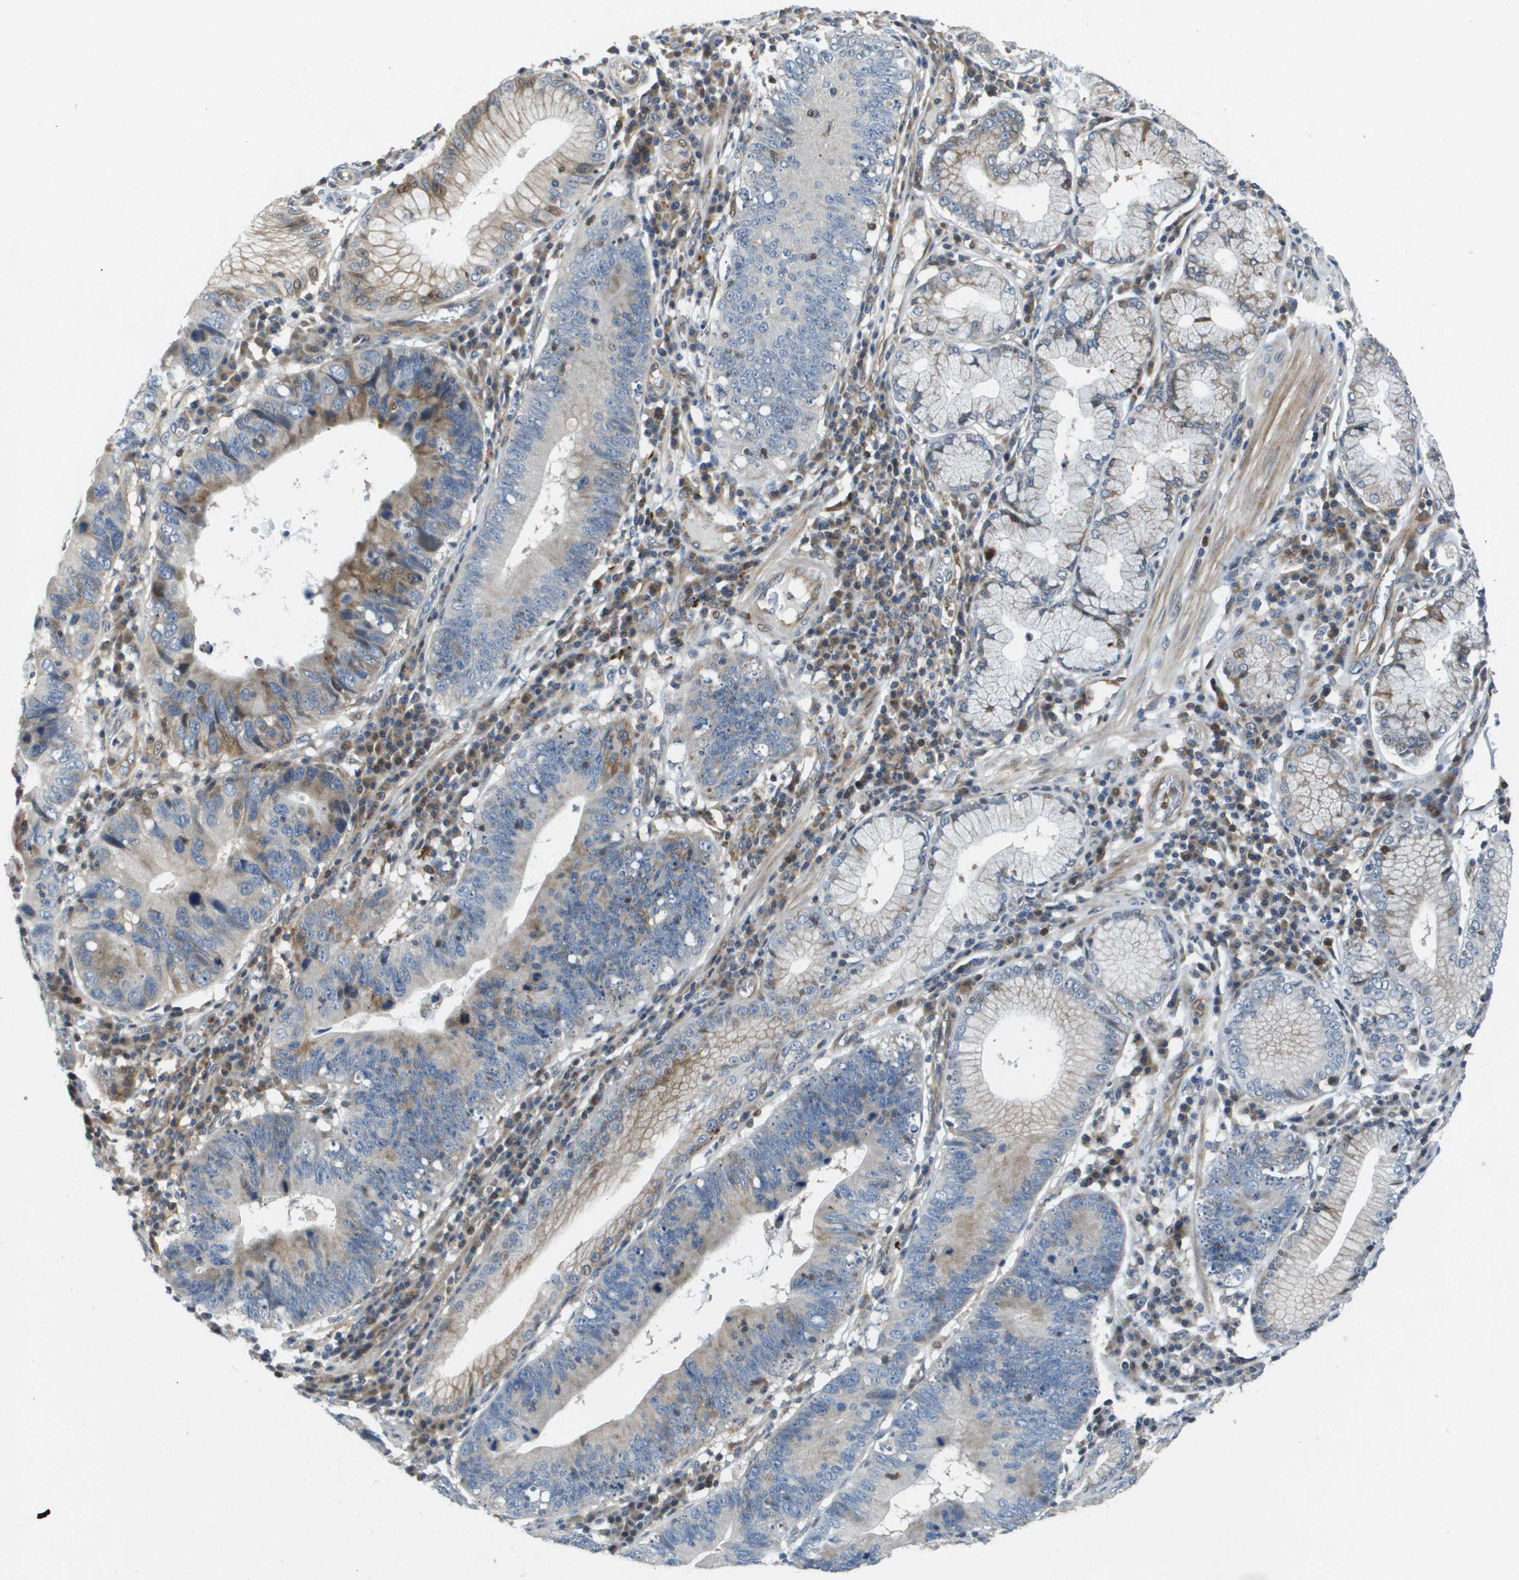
{"staining": {"intensity": "moderate", "quantity": "<25%", "location": "cytoplasmic/membranous"}, "tissue": "stomach cancer", "cell_type": "Tumor cells", "image_type": "cancer", "snomed": [{"axis": "morphology", "description": "Adenocarcinoma, NOS"}, {"axis": "topography", "description": "Stomach"}], "caption": "IHC photomicrograph of stomach cancer stained for a protein (brown), which exhibits low levels of moderate cytoplasmic/membranous expression in about <25% of tumor cells.", "gene": "SCN4B", "patient": {"sex": "male", "age": 59}}